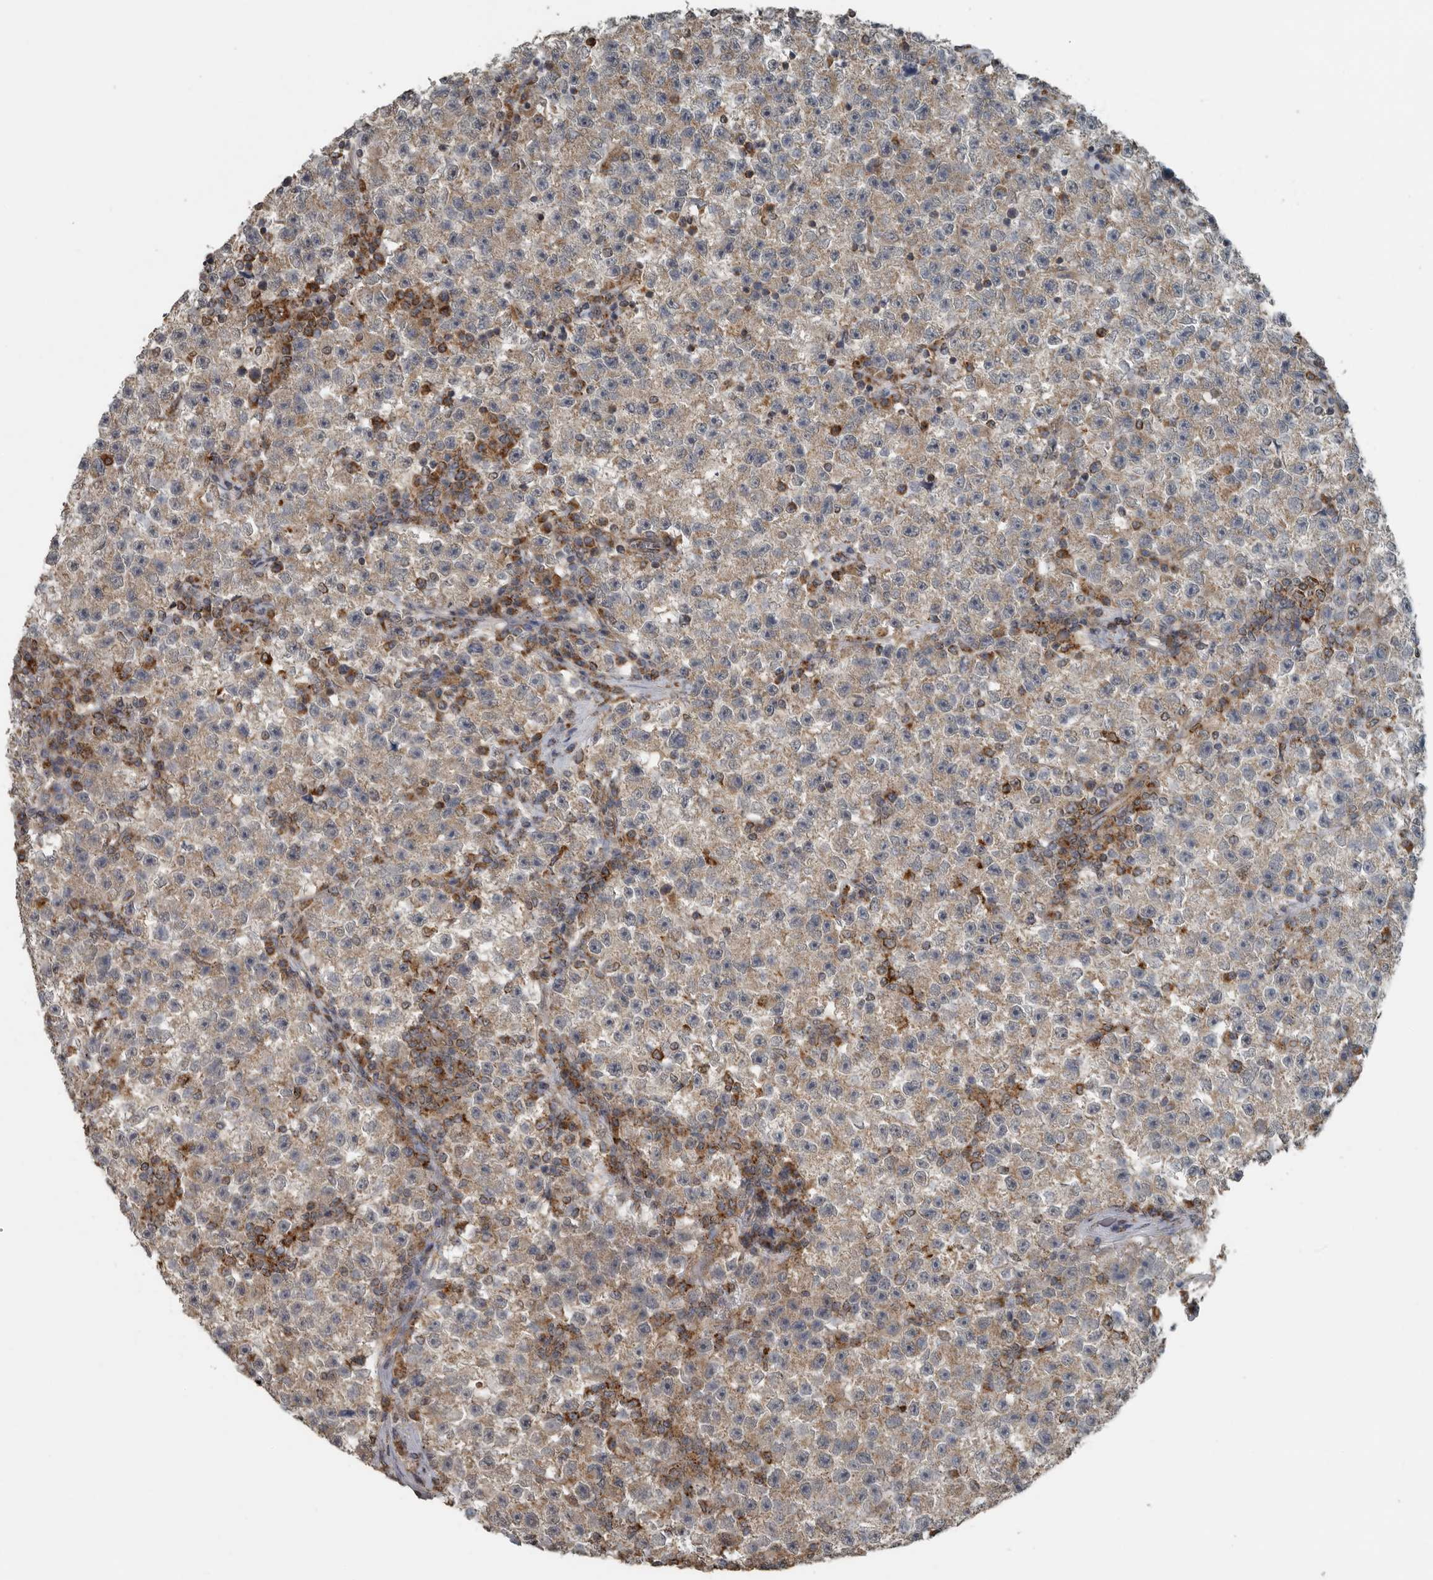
{"staining": {"intensity": "weak", "quantity": ">75%", "location": "cytoplasmic/membranous"}, "tissue": "testis cancer", "cell_type": "Tumor cells", "image_type": "cancer", "snomed": [{"axis": "morphology", "description": "Seminoma, NOS"}, {"axis": "topography", "description": "Testis"}], "caption": "Immunohistochemistry histopathology image of human testis cancer (seminoma) stained for a protein (brown), which exhibits low levels of weak cytoplasmic/membranous expression in about >75% of tumor cells.", "gene": "AFAP1", "patient": {"sex": "male", "age": 22}}